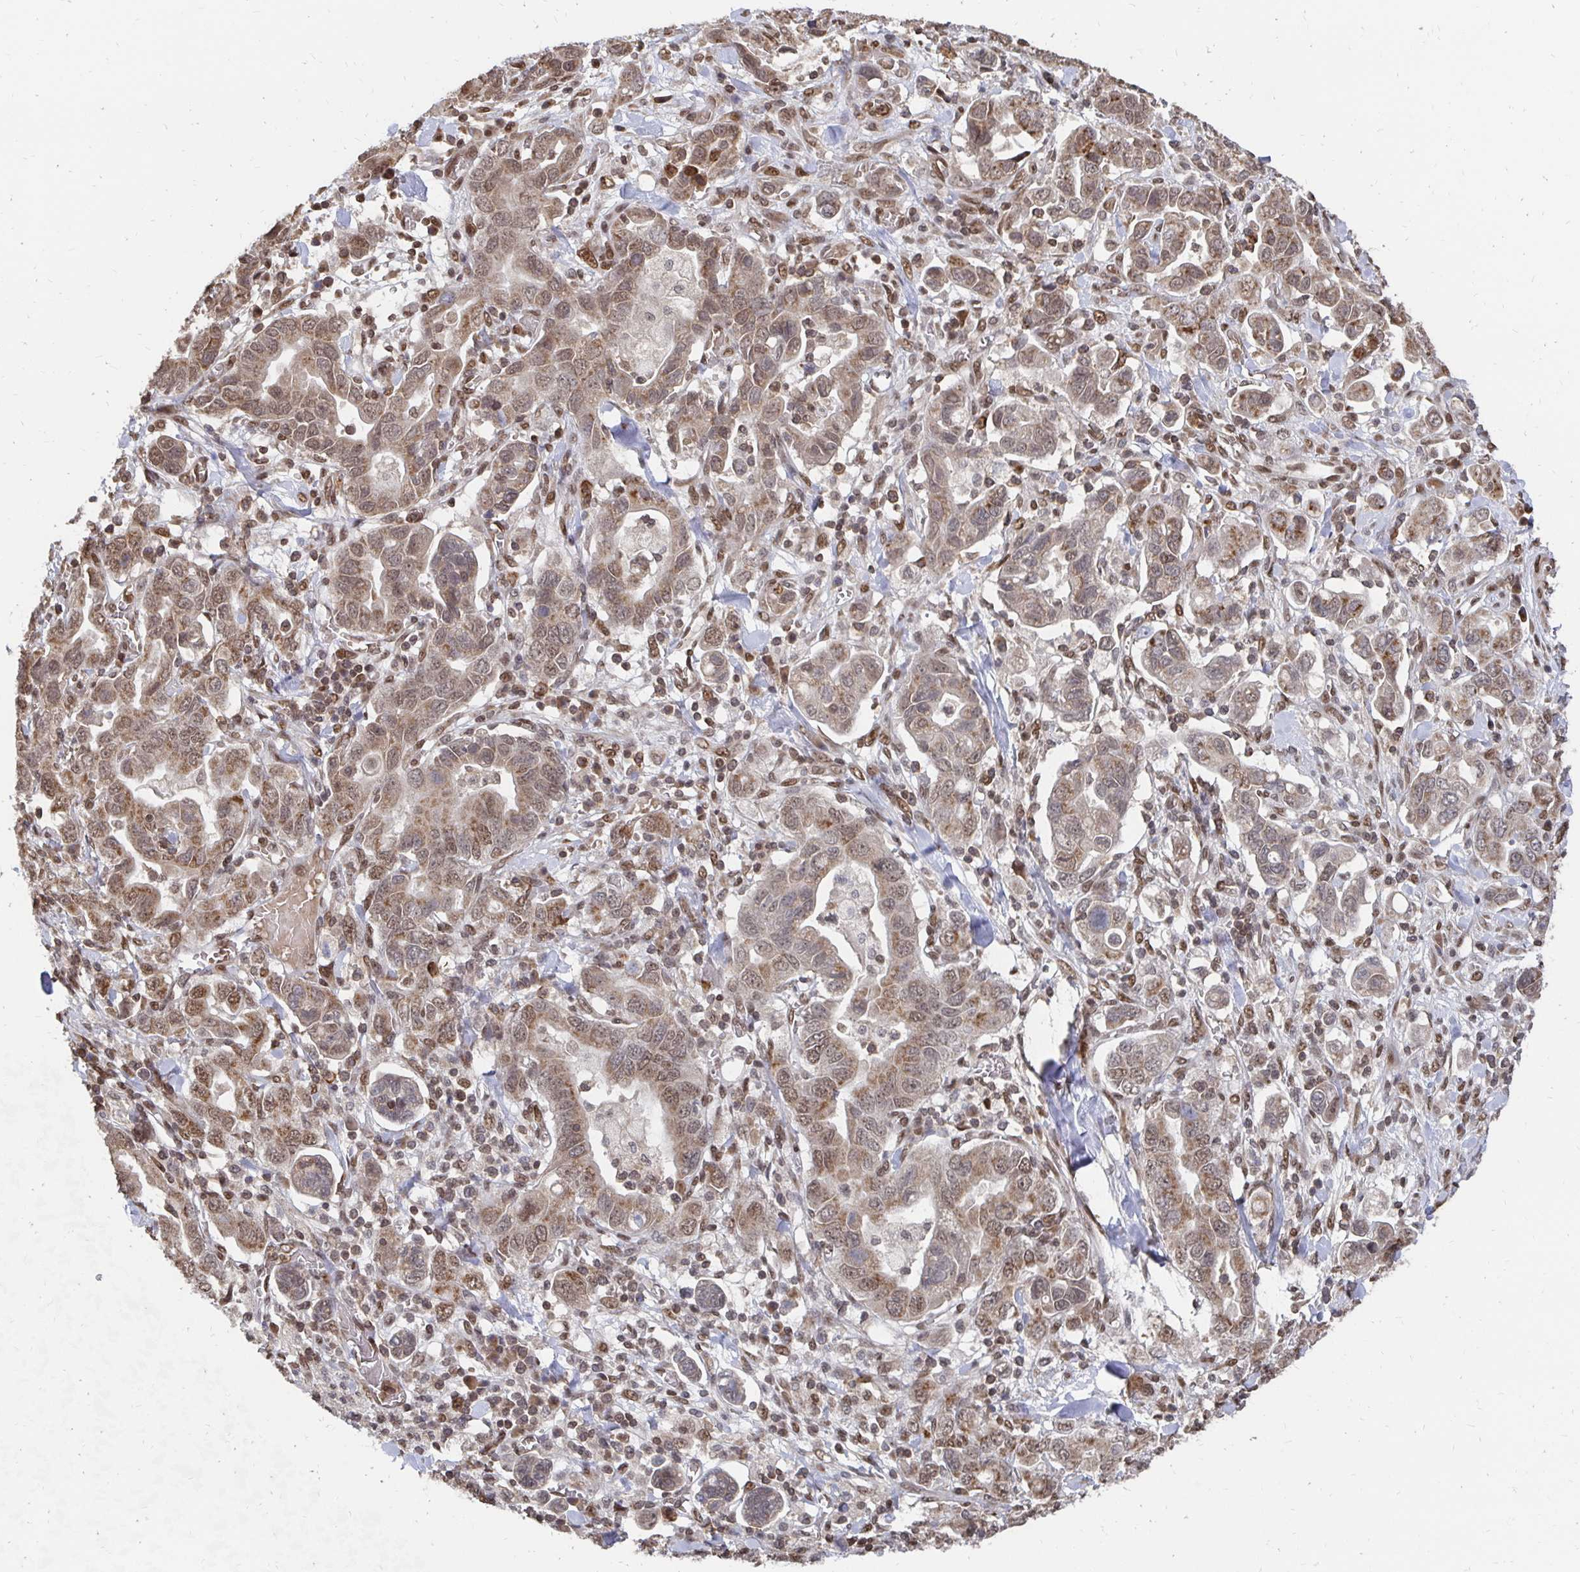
{"staining": {"intensity": "moderate", "quantity": ">75%", "location": "cytoplasmic/membranous,nuclear"}, "tissue": "stomach cancer", "cell_type": "Tumor cells", "image_type": "cancer", "snomed": [{"axis": "morphology", "description": "Adenocarcinoma, NOS"}, {"axis": "topography", "description": "Stomach, upper"}, {"axis": "topography", "description": "Stomach"}], "caption": "Adenocarcinoma (stomach) stained with DAB (3,3'-diaminobenzidine) IHC exhibits medium levels of moderate cytoplasmic/membranous and nuclear positivity in approximately >75% of tumor cells. Immunohistochemistry stains the protein of interest in brown and the nuclei are stained blue.", "gene": "GTF3C6", "patient": {"sex": "male", "age": 62}}